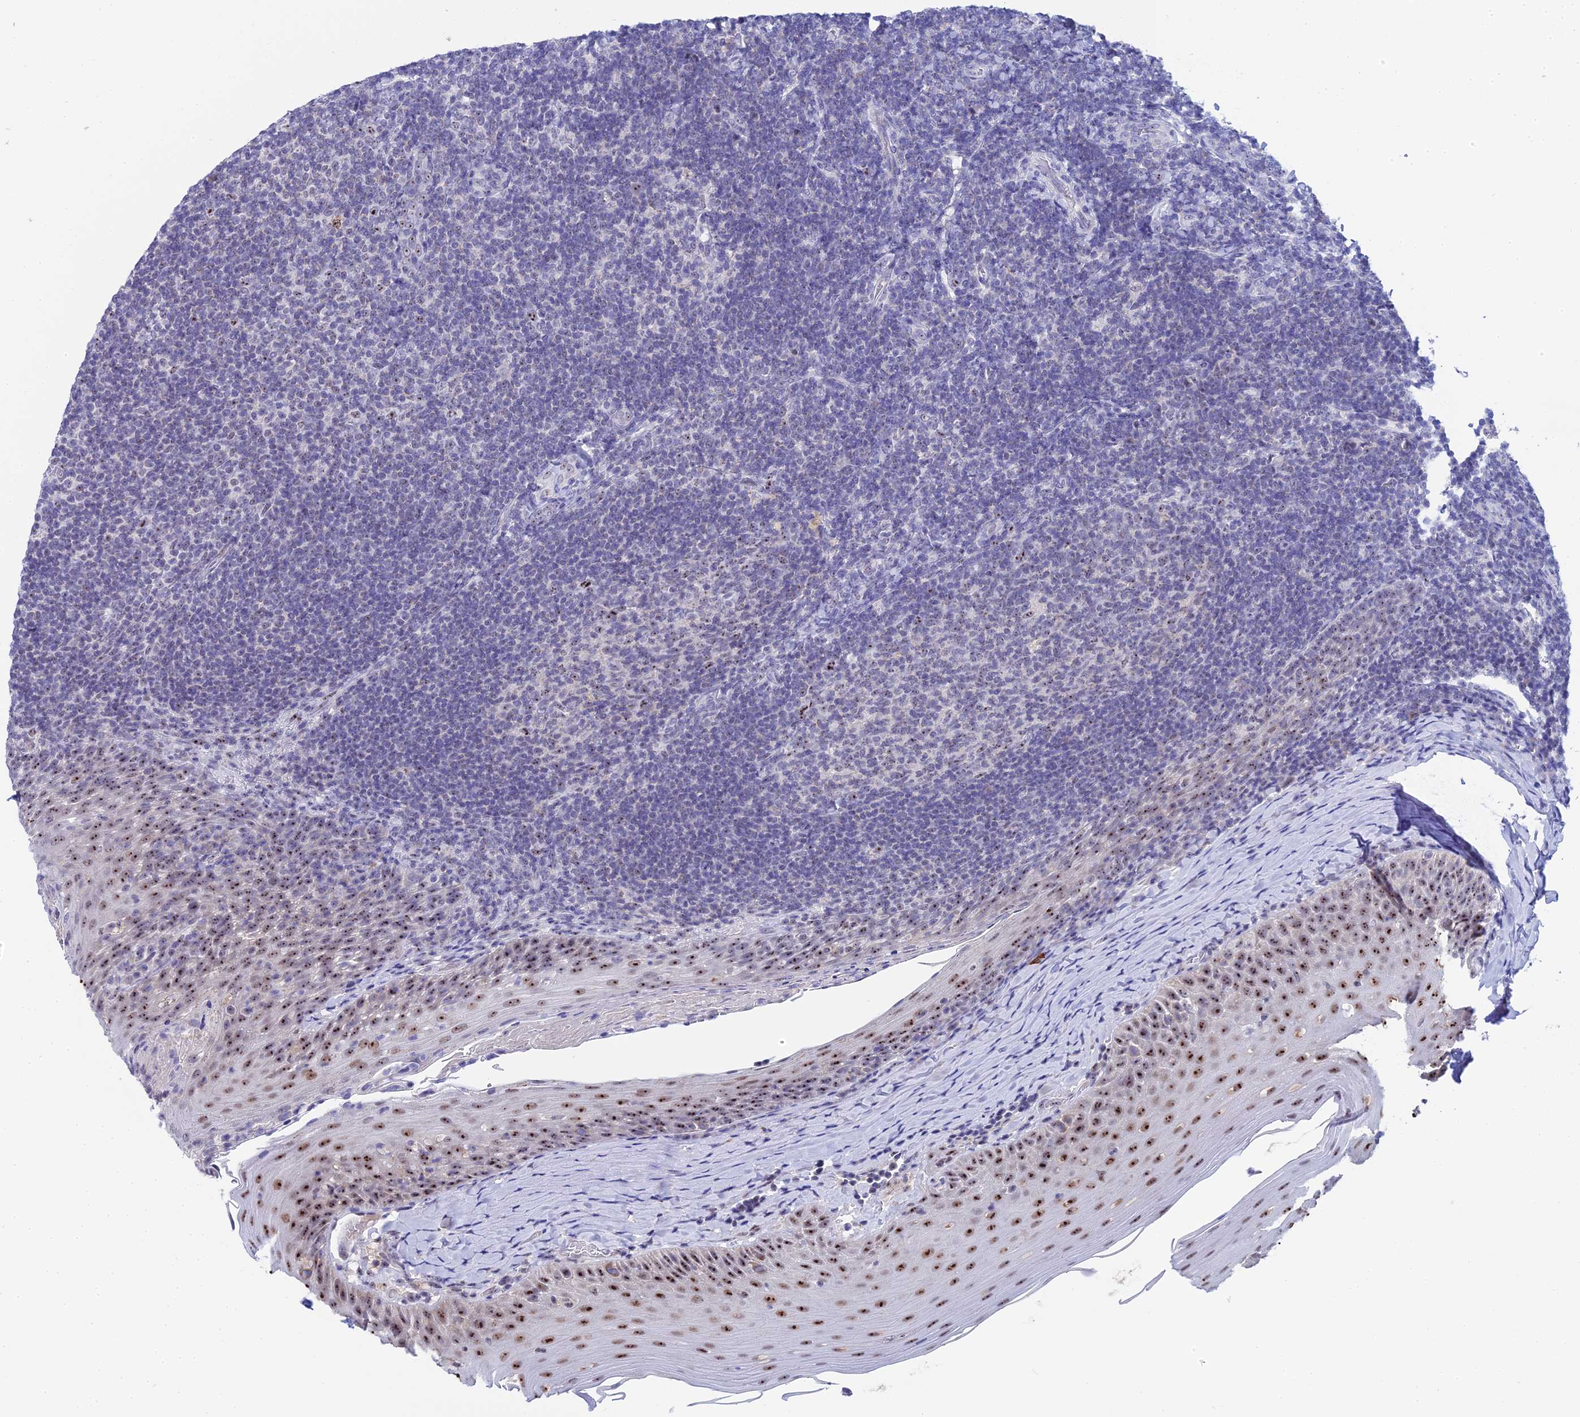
{"staining": {"intensity": "weak", "quantity": "<25%", "location": "nuclear"}, "tissue": "tonsil", "cell_type": "Germinal center cells", "image_type": "normal", "snomed": [{"axis": "morphology", "description": "Normal tissue, NOS"}, {"axis": "topography", "description": "Tonsil"}], "caption": "This is an immunohistochemistry histopathology image of benign human tonsil. There is no positivity in germinal center cells.", "gene": "PLPP4", "patient": {"sex": "female", "age": 10}}